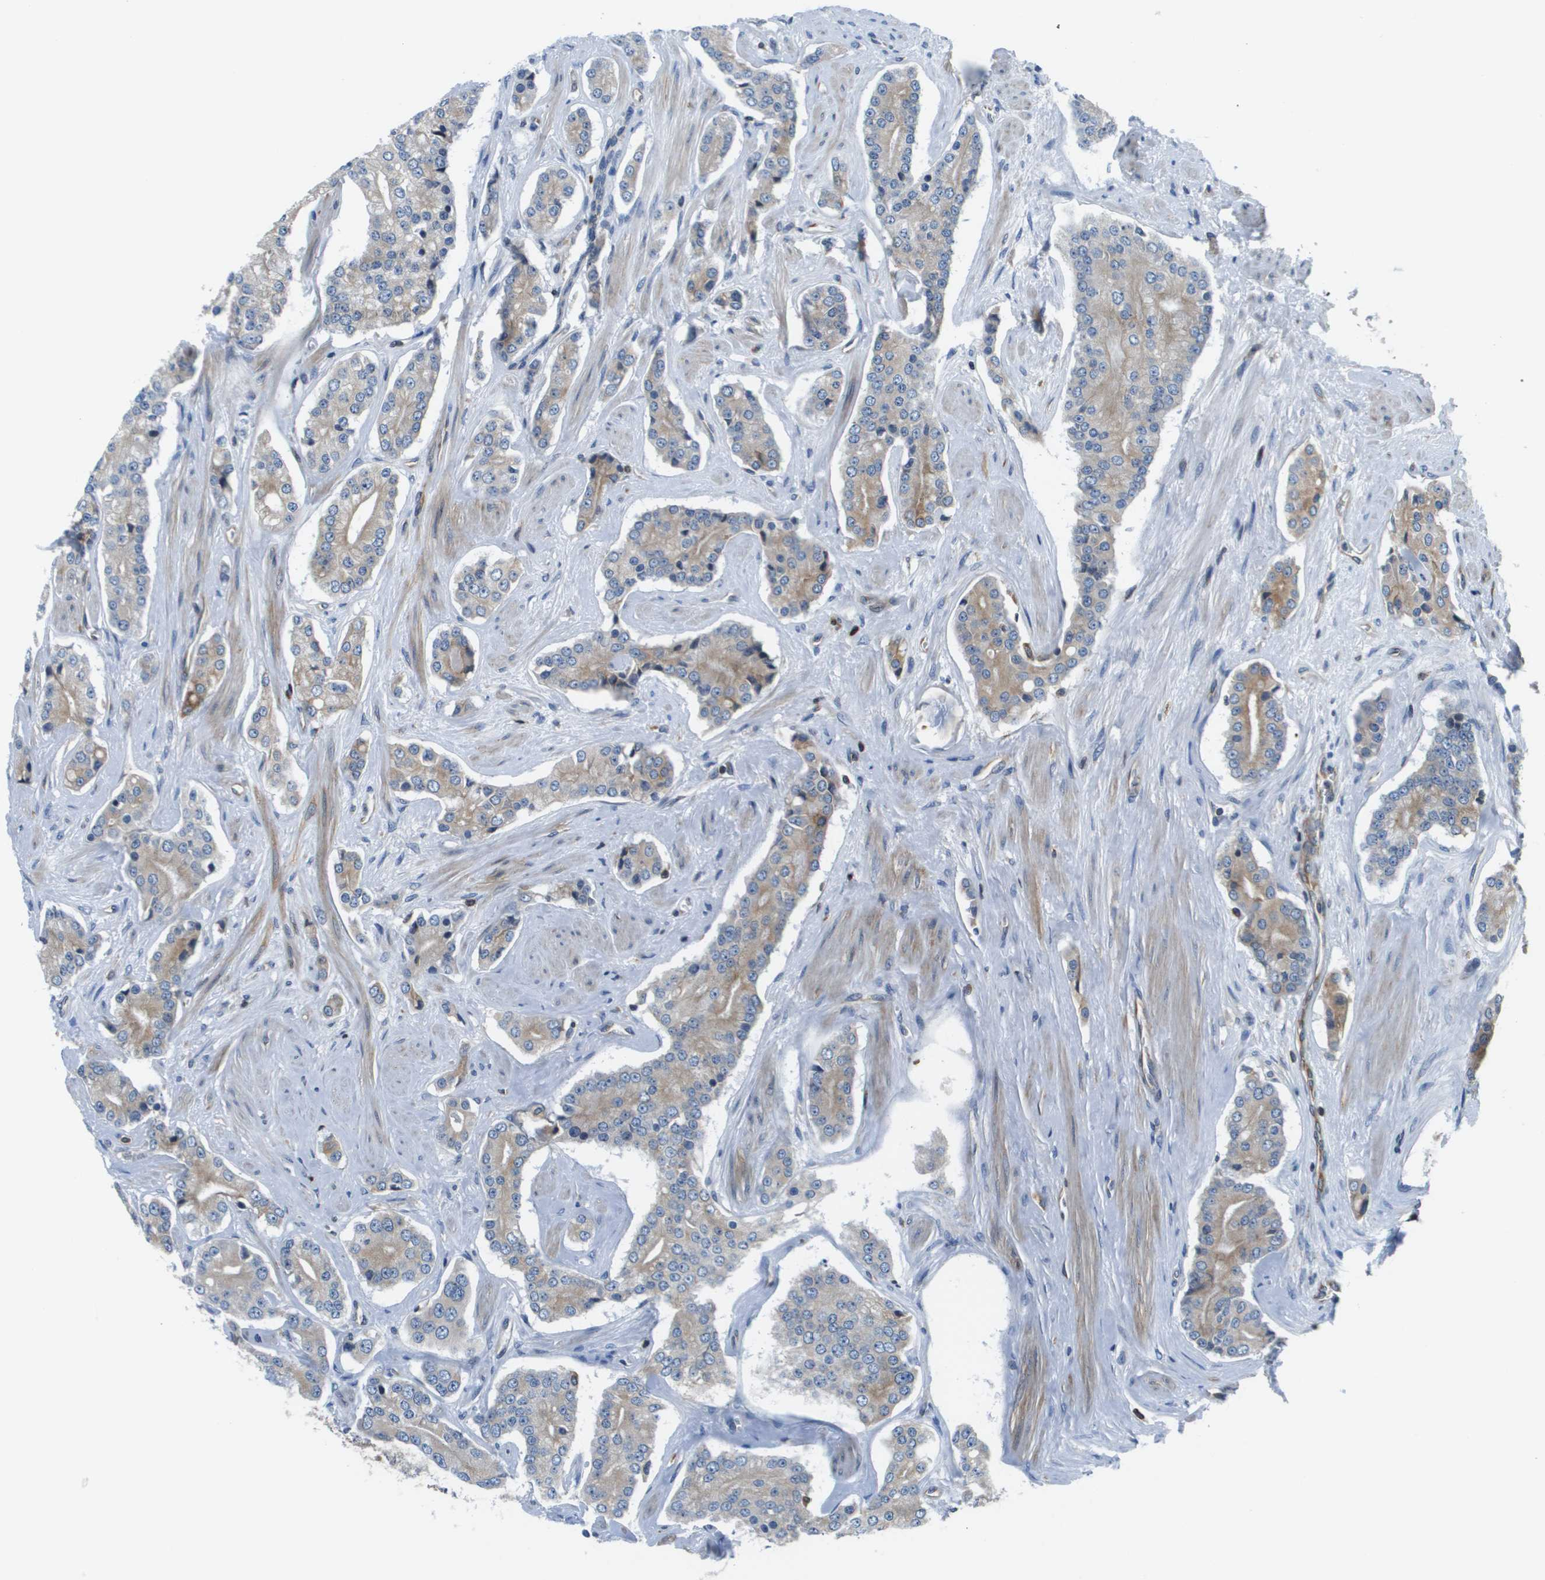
{"staining": {"intensity": "moderate", "quantity": "<25%", "location": "cytoplasmic/membranous"}, "tissue": "prostate cancer", "cell_type": "Tumor cells", "image_type": "cancer", "snomed": [{"axis": "morphology", "description": "Adenocarcinoma, High grade"}, {"axis": "topography", "description": "Prostate"}], "caption": "Protein expression analysis of human prostate high-grade adenocarcinoma reveals moderate cytoplasmic/membranous expression in approximately <25% of tumor cells. (DAB IHC with brightfield microscopy, high magnification).", "gene": "ESYT1", "patient": {"sex": "male", "age": 71}}